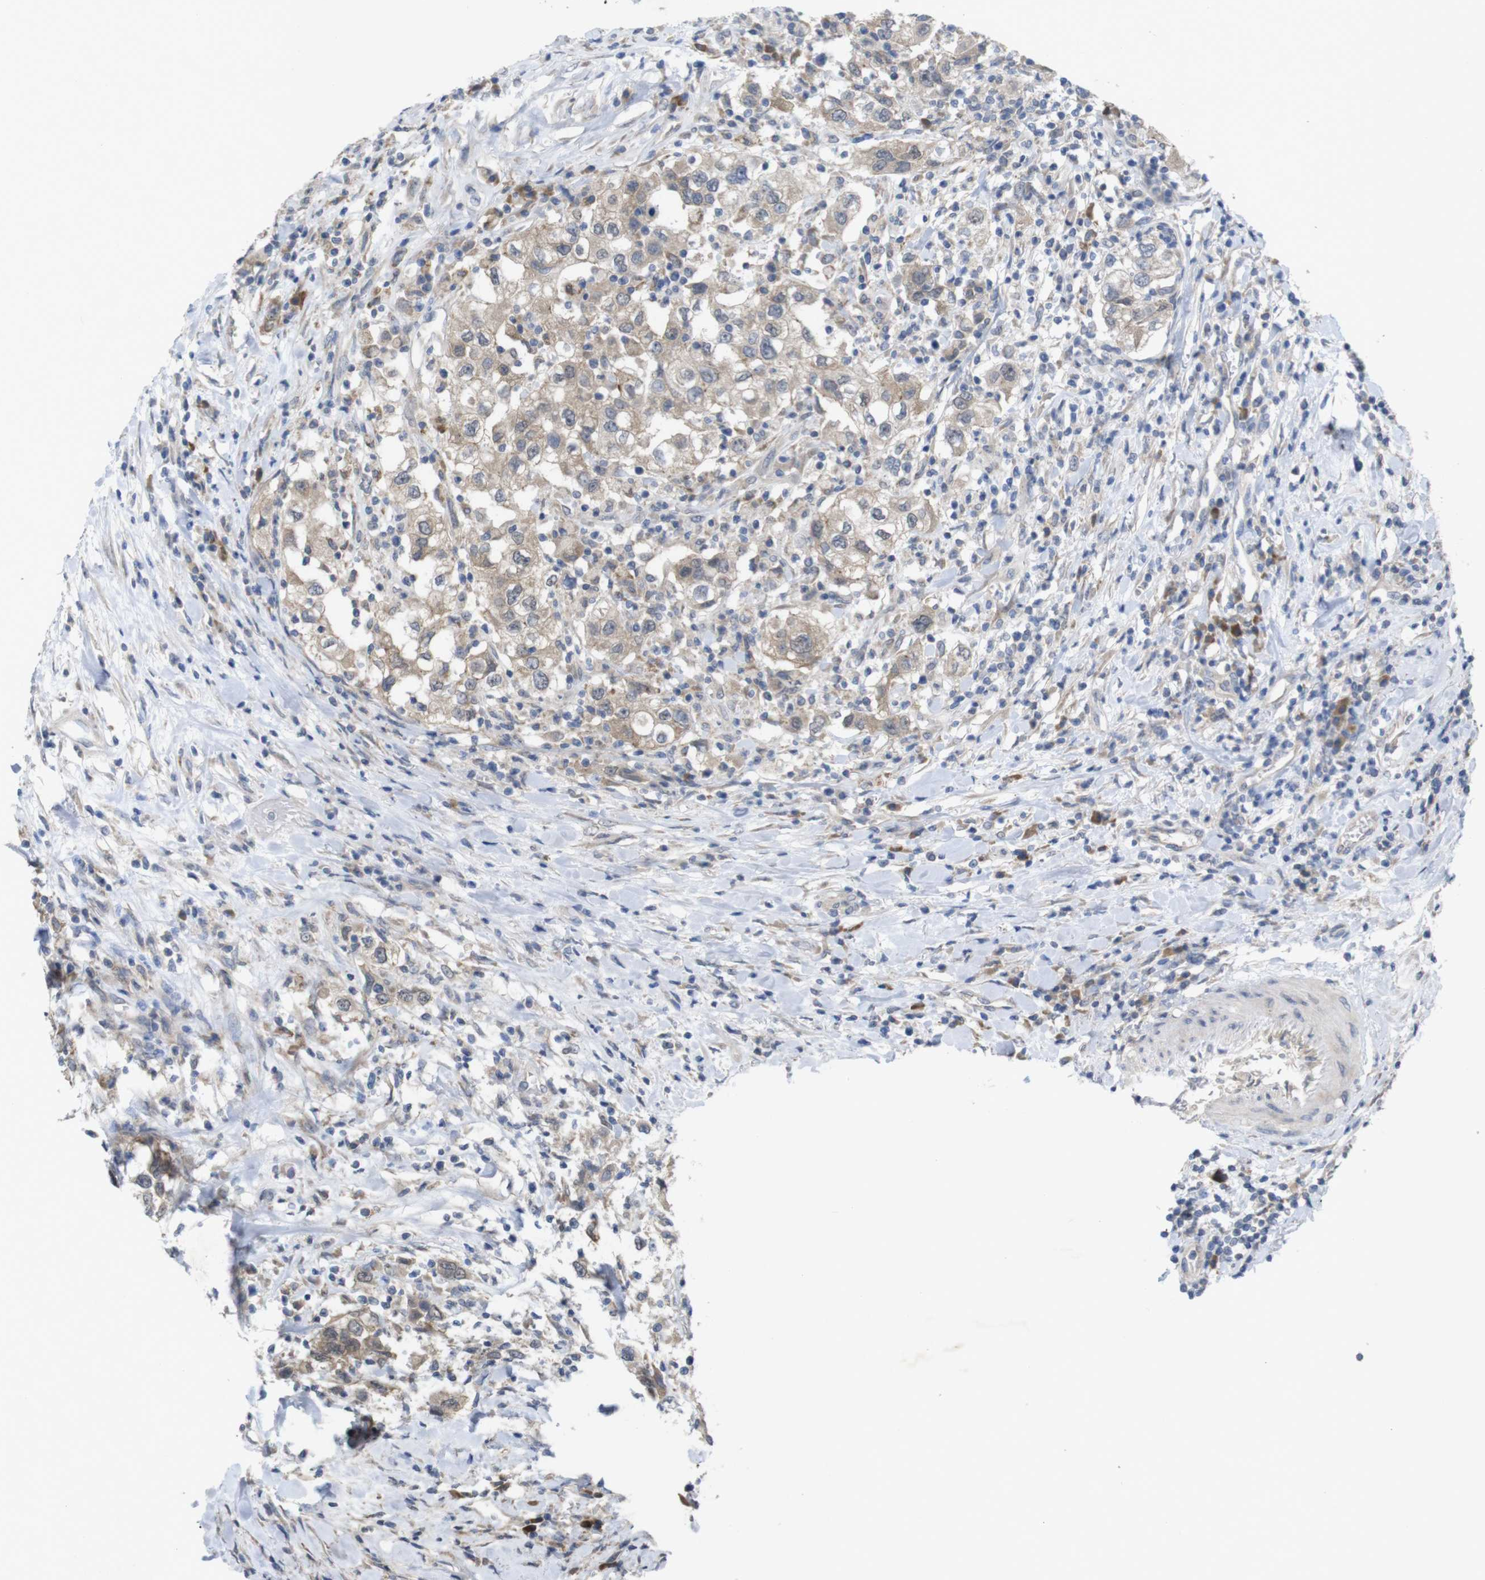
{"staining": {"intensity": "weak", "quantity": ">75%", "location": "cytoplasmic/membranous"}, "tissue": "urothelial cancer", "cell_type": "Tumor cells", "image_type": "cancer", "snomed": [{"axis": "morphology", "description": "Urothelial carcinoma, High grade"}, {"axis": "topography", "description": "Urinary bladder"}], "caption": "Human urothelial carcinoma (high-grade) stained with a brown dye reveals weak cytoplasmic/membranous positive staining in about >75% of tumor cells.", "gene": "BCAR3", "patient": {"sex": "female", "age": 80}}